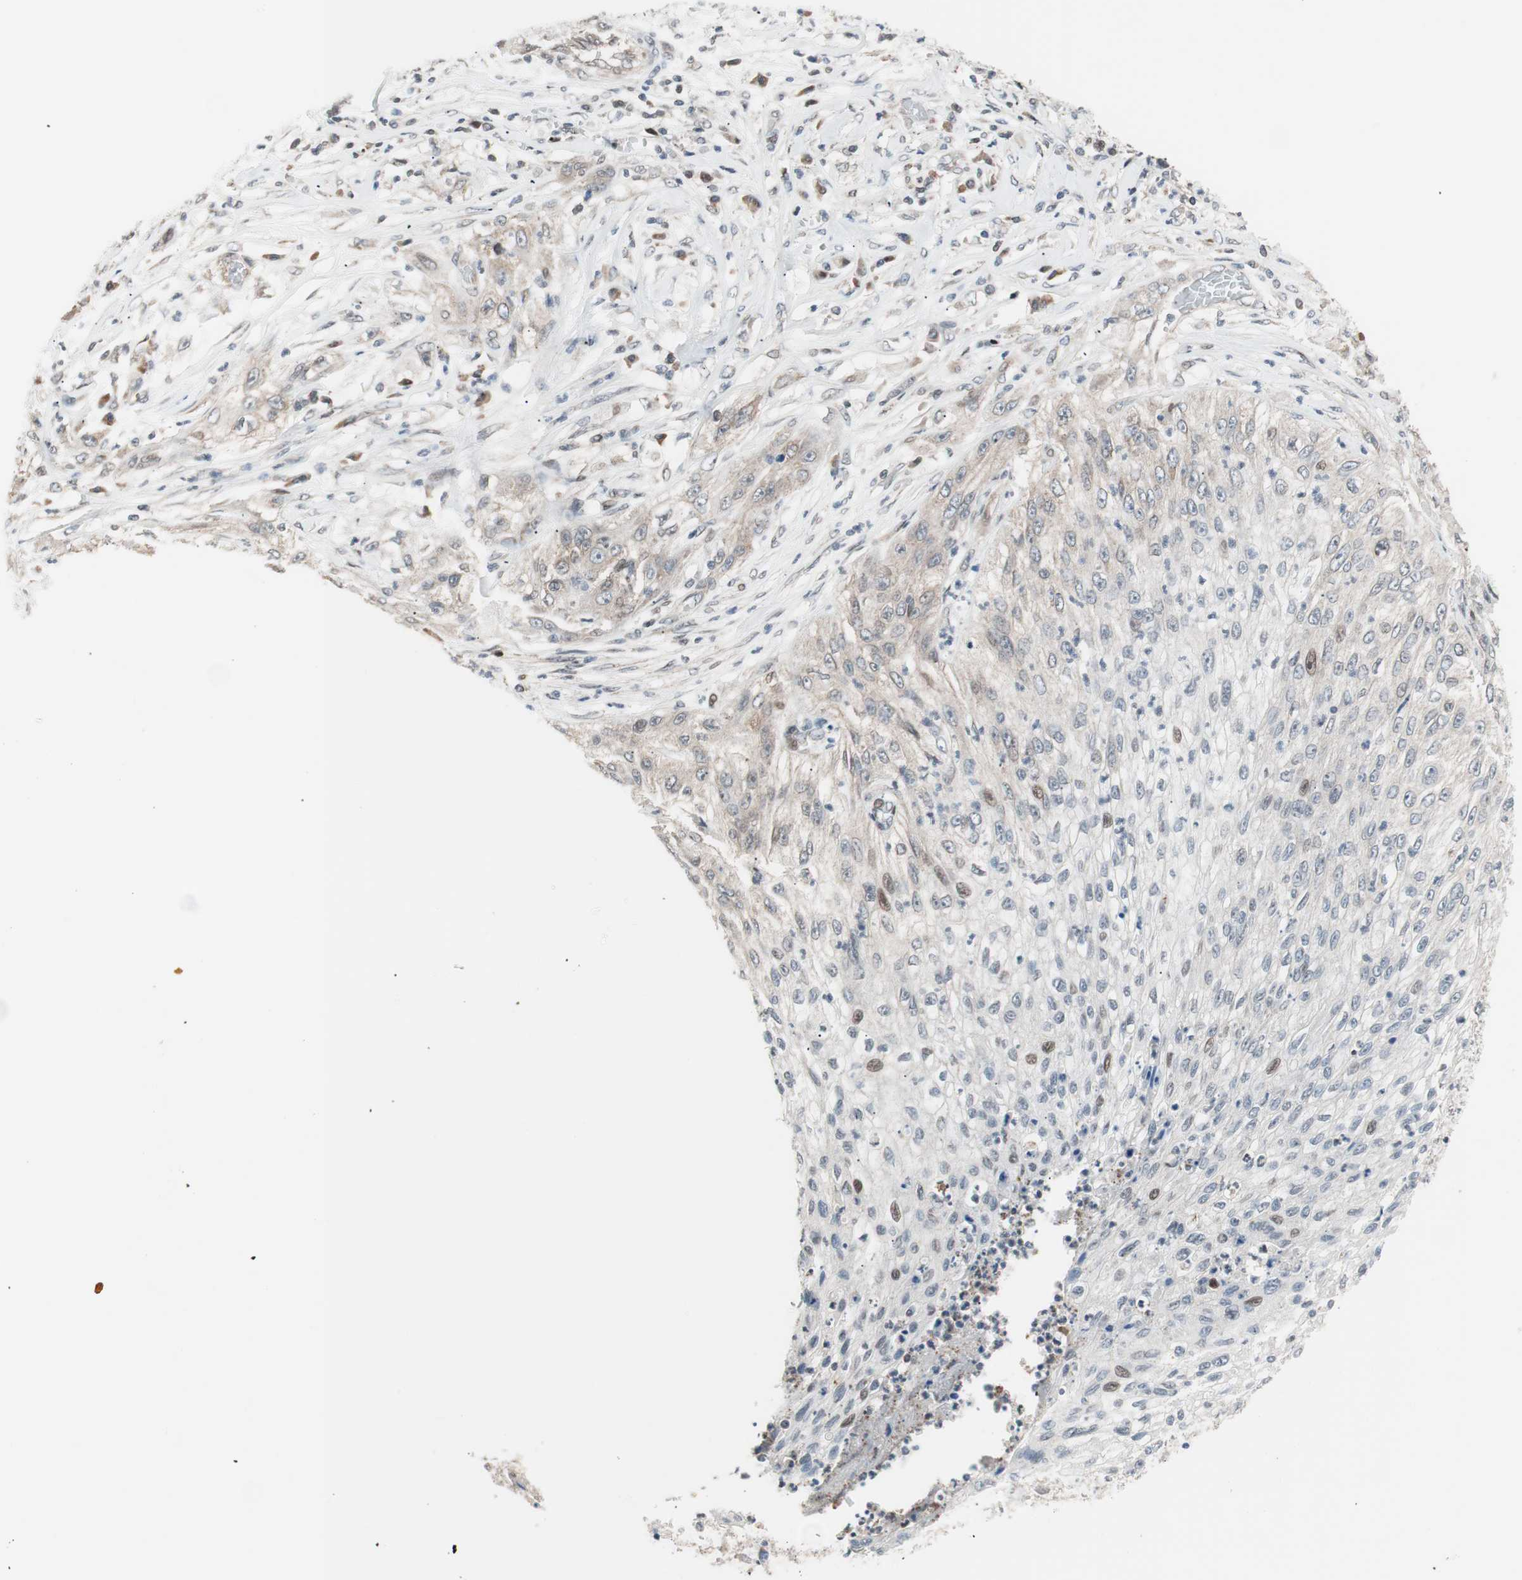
{"staining": {"intensity": "weak", "quantity": "<25%", "location": "cytoplasmic/membranous"}, "tissue": "lung cancer", "cell_type": "Tumor cells", "image_type": "cancer", "snomed": [{"axis": "morphology", "description": "Inflammation, NOS"}, {"axis": "morphology", "description": "Squamous cell carcinoma, NOS"}, {"axis": "topography", "description": "Lymph node"}, {"axis": "topography", "description": "Soft tissue"}, {"axis": "topography", "description": "Lung"}], "caption": "The photomicrograph demonstrates no significant staining in tumor cells of lung squamous cell carcinoma.", "gene": "POLH", "patient": {"sex": "male", "age": 66}}